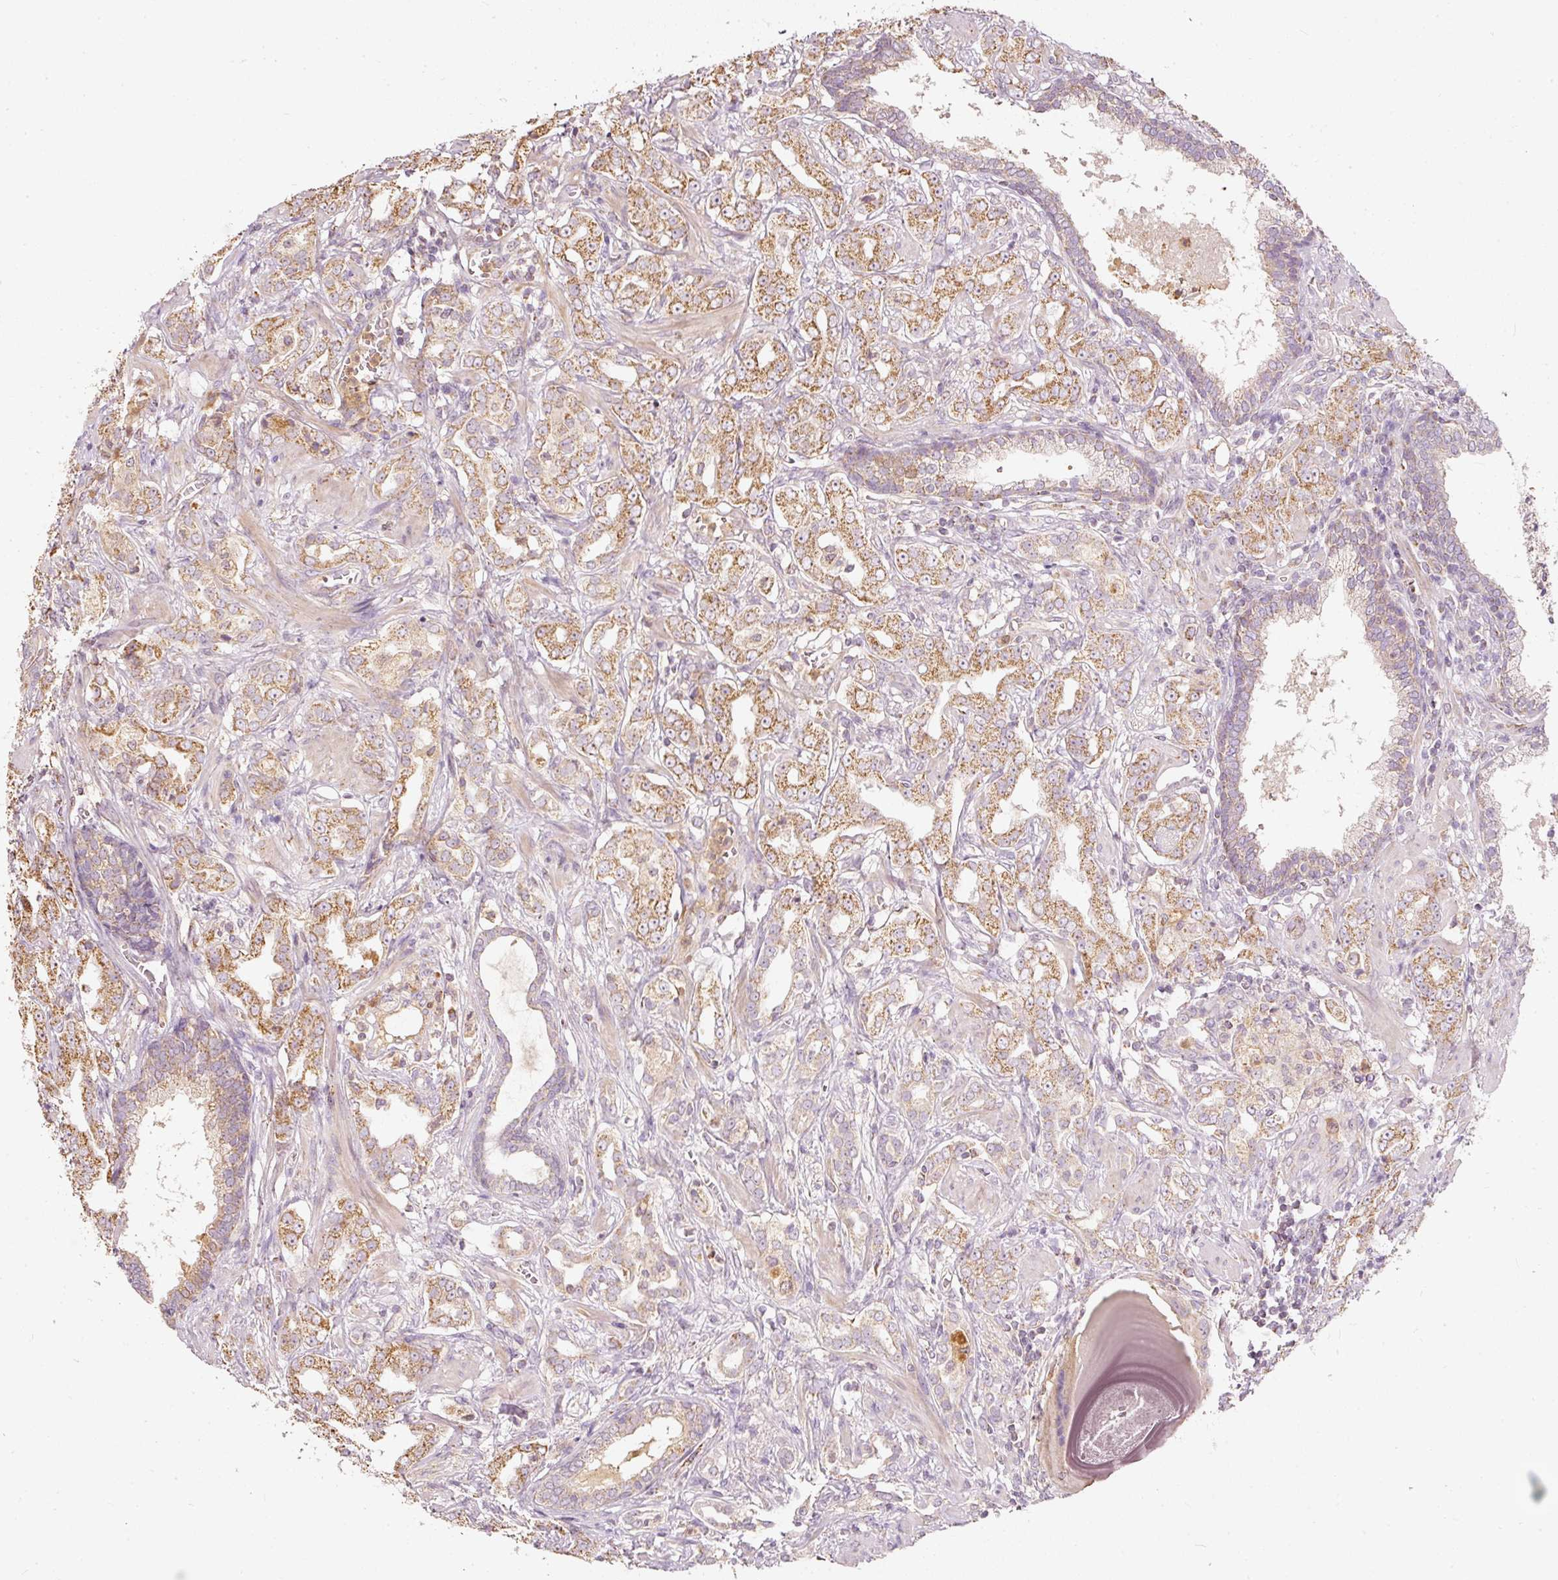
{"staining": {"intensity": "moderate", "quantity": ">75%", "location": "cytoplasmic/membranous"}, "tissue": "prostate cancer", "cell_type": "Tumor cells", "image_type": "cancer", "snomed": [{"axis": "morphology", "description": "Adenocarcinoma, High grade"}, {"axis": "topography", "description": "Prostate"}], "caption": "DAB immunohistochemical staining of adenocarcinoma (high-grade) (prostate) shows moderate cytoplasmic/membranous protein positivity in about >75% of tumor cells.", "gene": "PSENEN", "patient": {"sex": "male", "age": 63}}